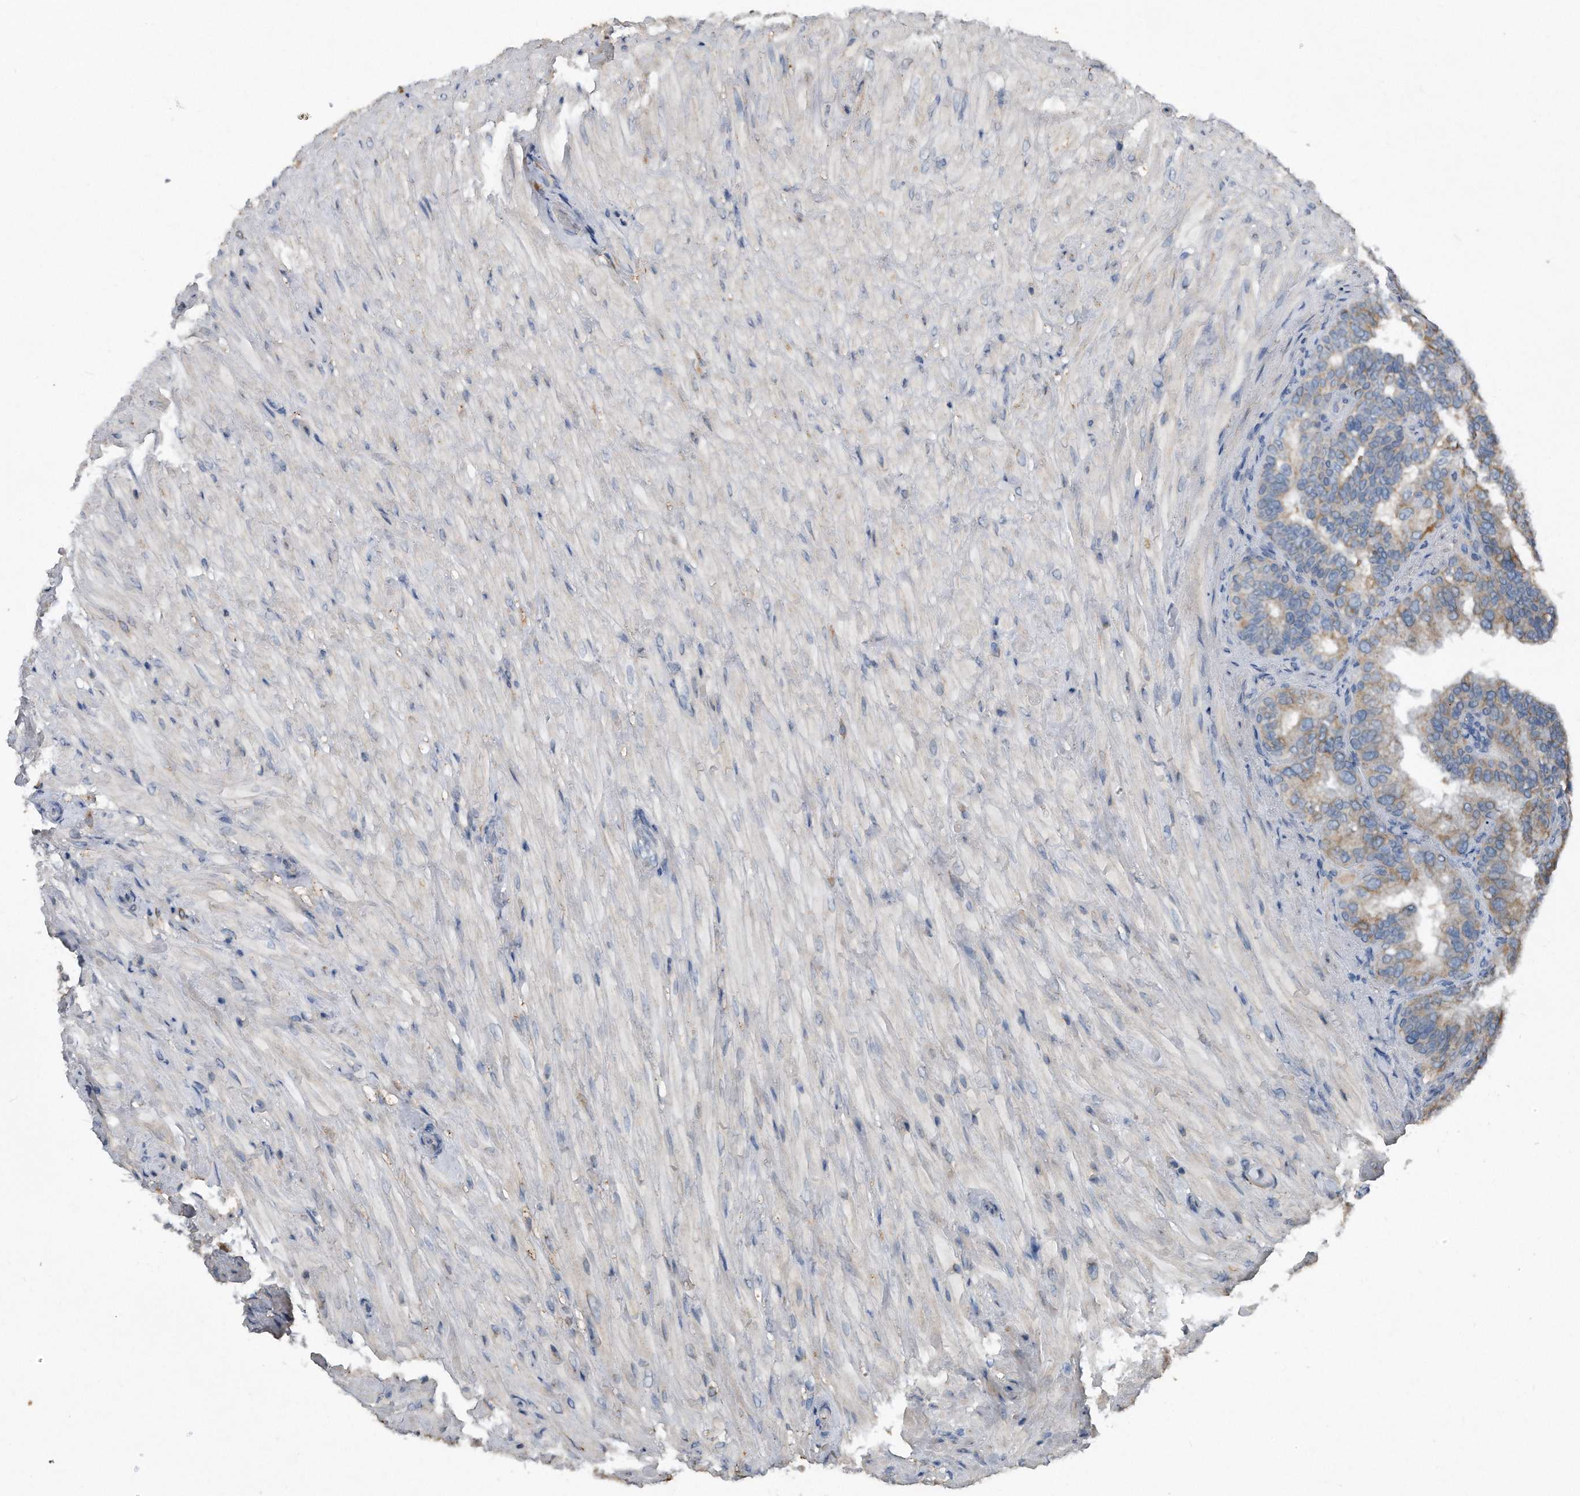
{"staining": {"intensity": "moderate", "quantity": "25%-75%", "location": "cytoplasmic/membranous"}, "tissue": "seminal vesicle", "cell_type": "Glandular cells", "image_type": "normal", "snomed": [{"axis": "morphology", "description": "Normal tissue, NOS"}, {"axis": "topography", "description": "Seminal veicle"}, {"axis": "topography", "description": "Peripheral nerve tissue"}], "caption": "A micrograph of human seminal vesicle stained for a protein exhibits moderate cytoplasmic/membranous brown staining in glandular cells.", "gene": "SDHA", "patient": {"sex": "male", "age": 63}}